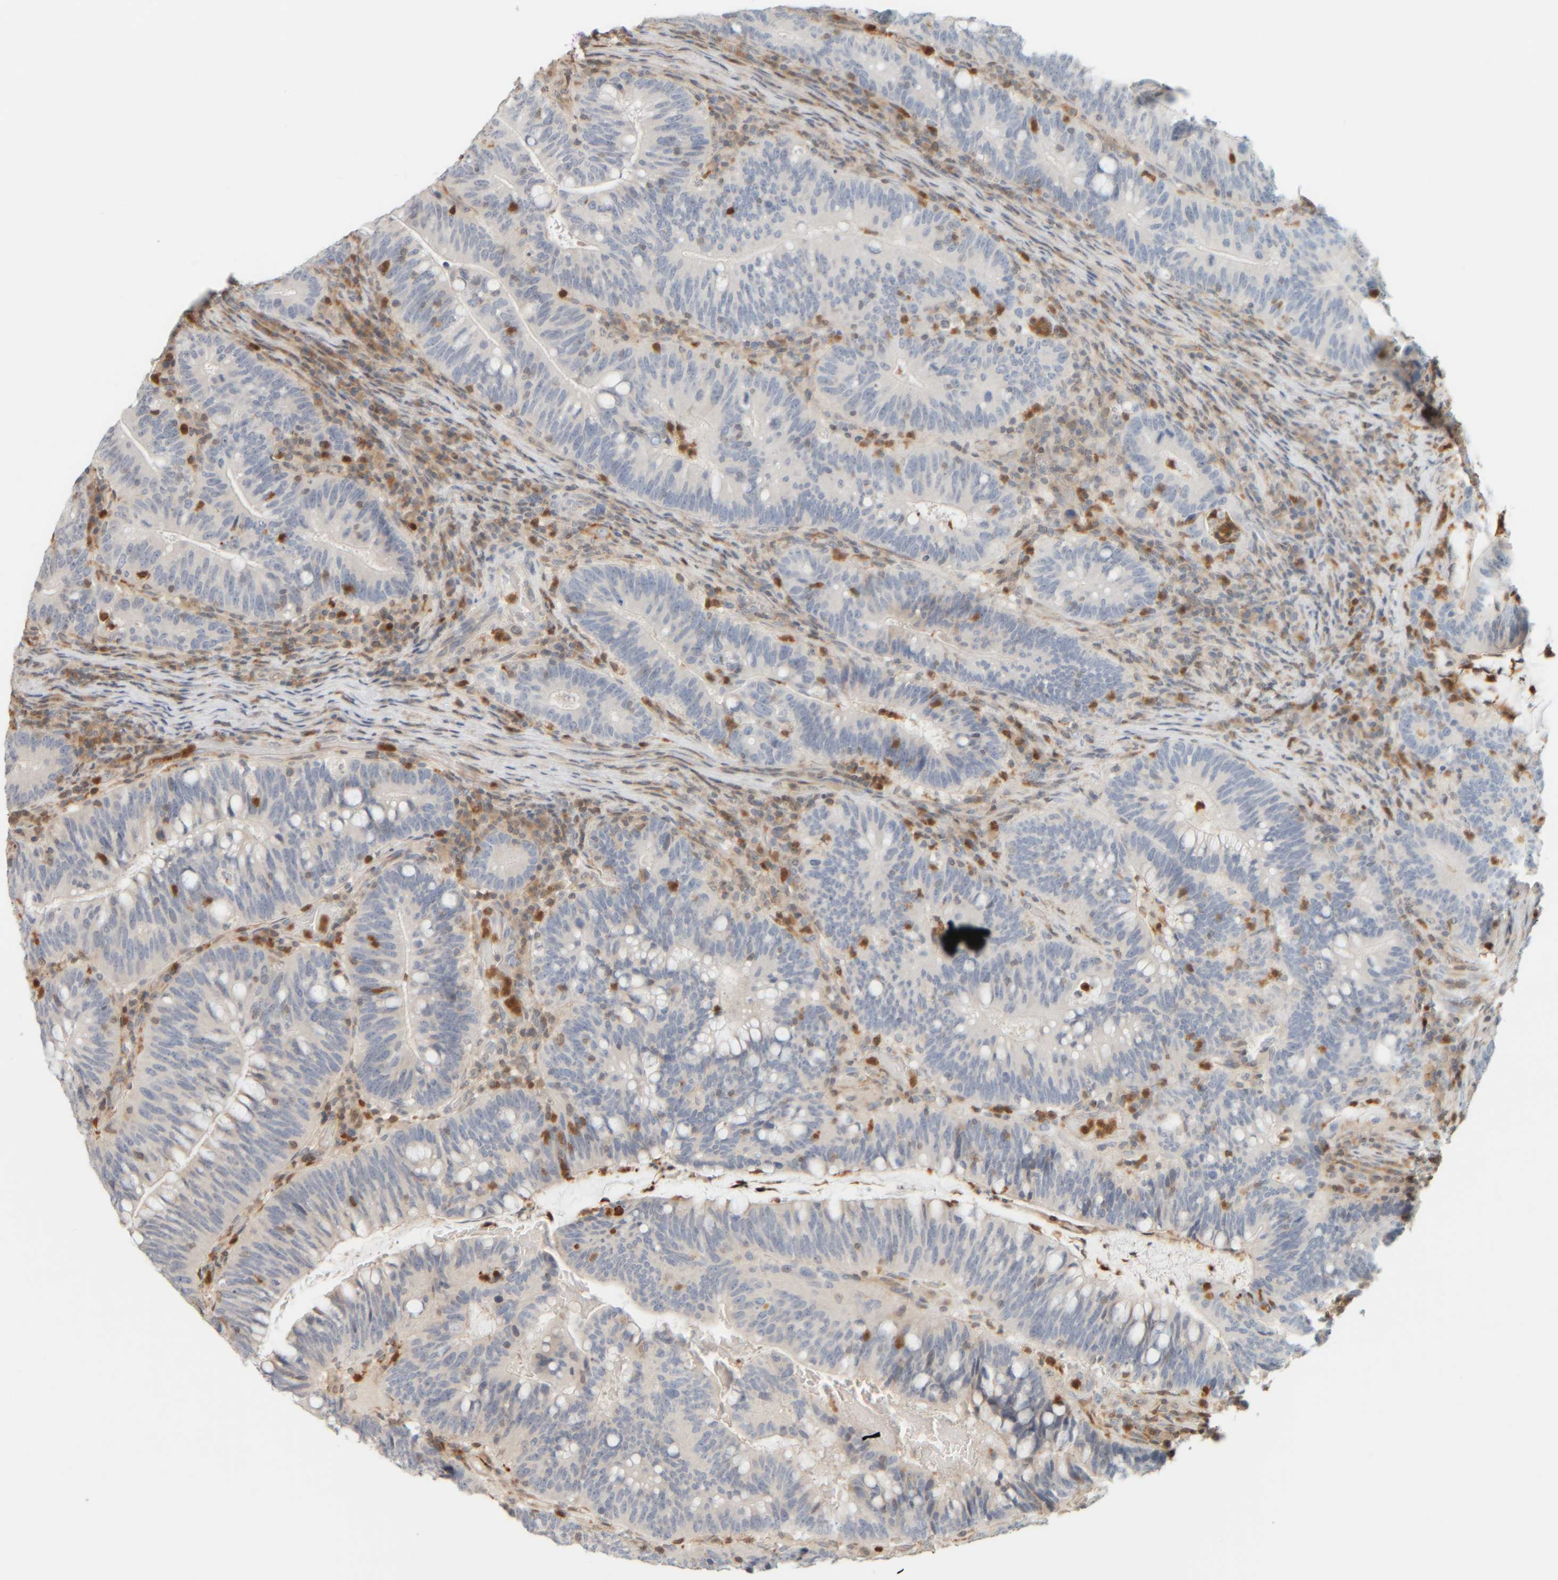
{"staining": {"intensity": "negative", "quantity": "none", "location": "none"}, "tissue": "colorectal cancer", "cell_type": "Tumor cells", "image_type": "cancer", "snomed": [{"axis": "morphology", "description": "Adenocarcinoma, NOS"}, {"axis": "topography", "description": "Colon"}], "caption": "Tumor cells are negative for brown protein staining in colorectal cancer (adenocarcinoma).", "gene": "PTGES3L-AARSD1", "patient": {"sex": "female", "age": 66}}